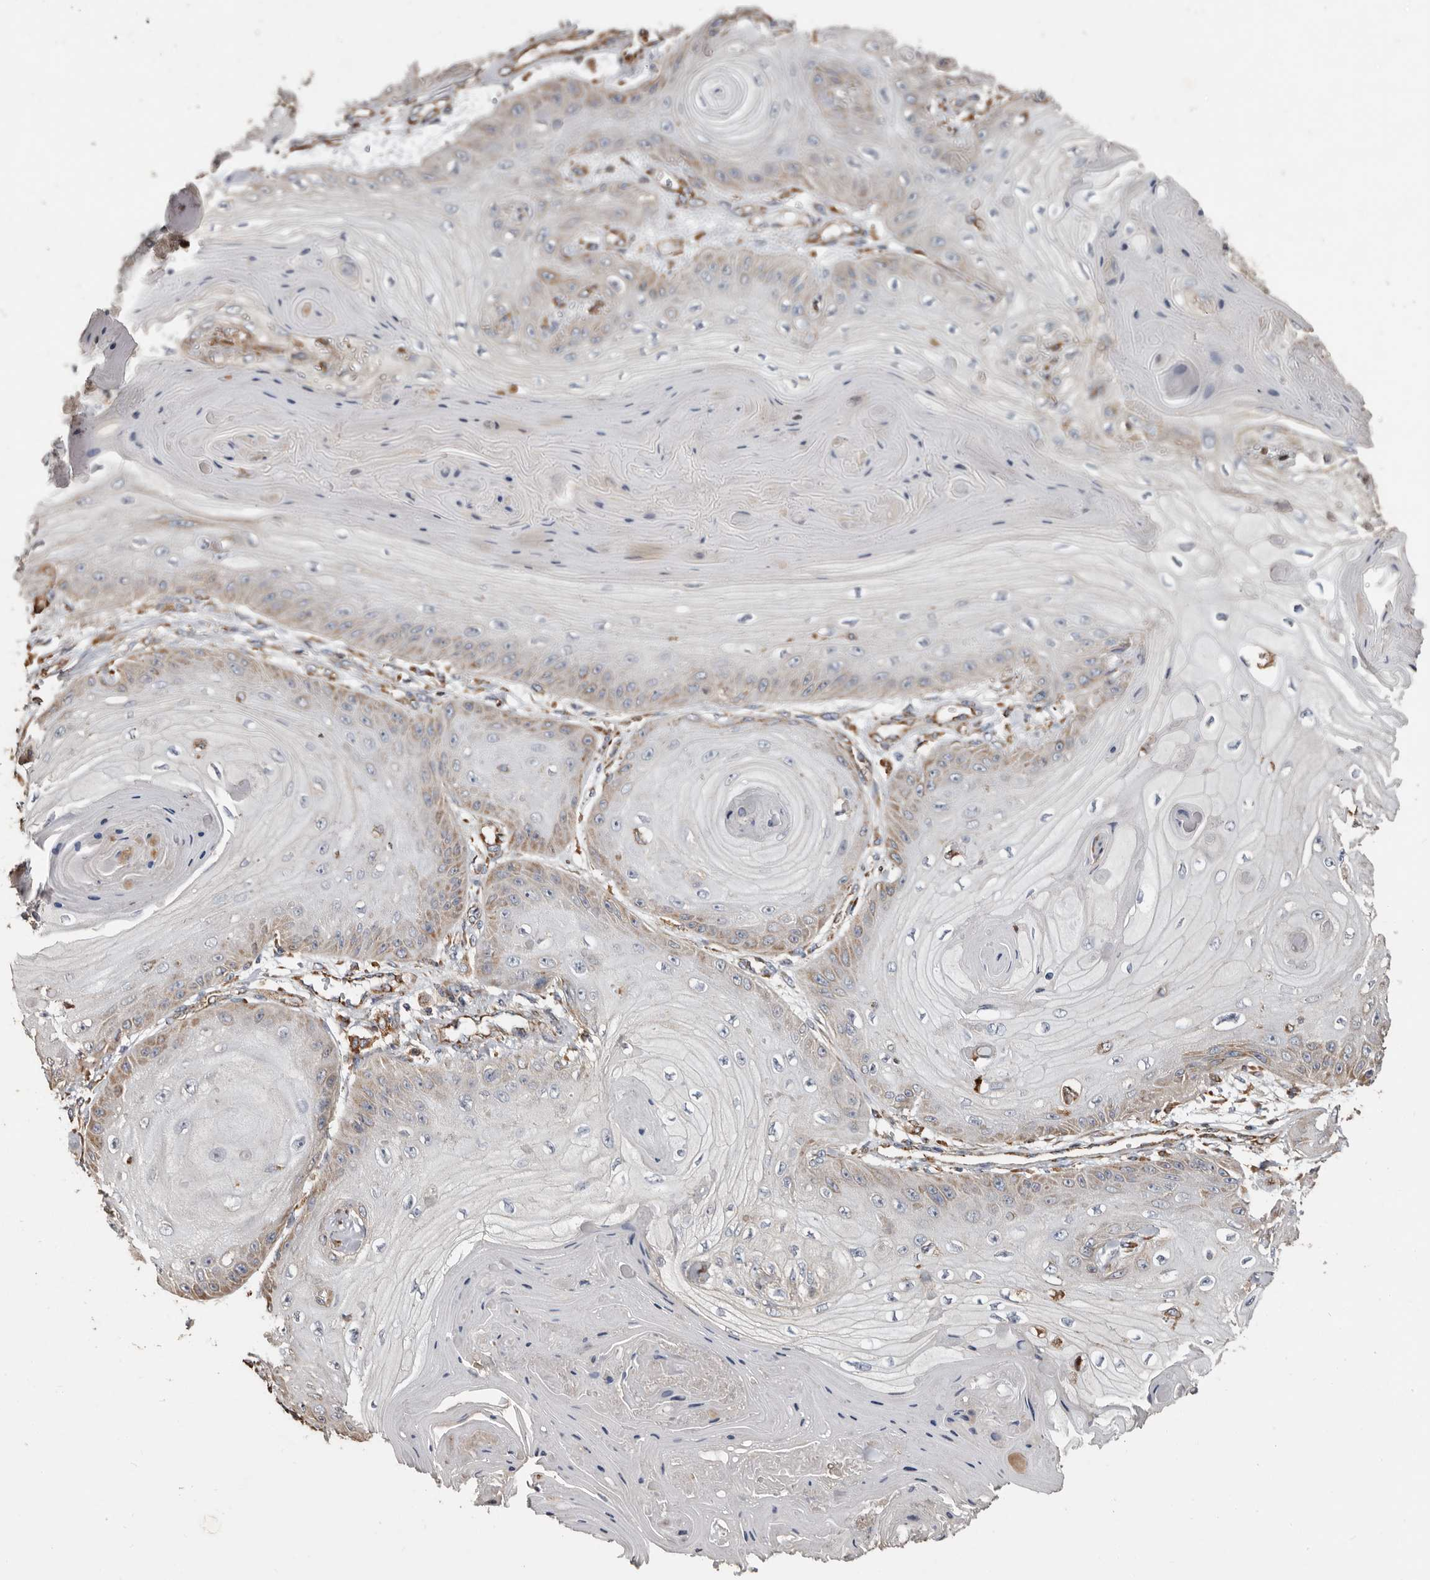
{"staining": {"intensity": "moderate", "quantity": "<25%", "location": "cytoplasmic/membranous"}, "tissue": "skin cancer", "cell_type": "Tumor cells", "image_type": "cancer", "snomed": [{"axis": "morphology", "description": "Squamous cell carcinoma, NOS"}, {"axis": "topography", "description": "Skin"}], "caption": "Tumor cells demonstrate moderate cytoplasmic/membranous positivity in approximately <25% of cells in skin cancer. (DAB = brown stain, brightfield microscopy at high magnification).", "gene": "OSGIN2", "patient": {"sex": "male", "age": 74}}